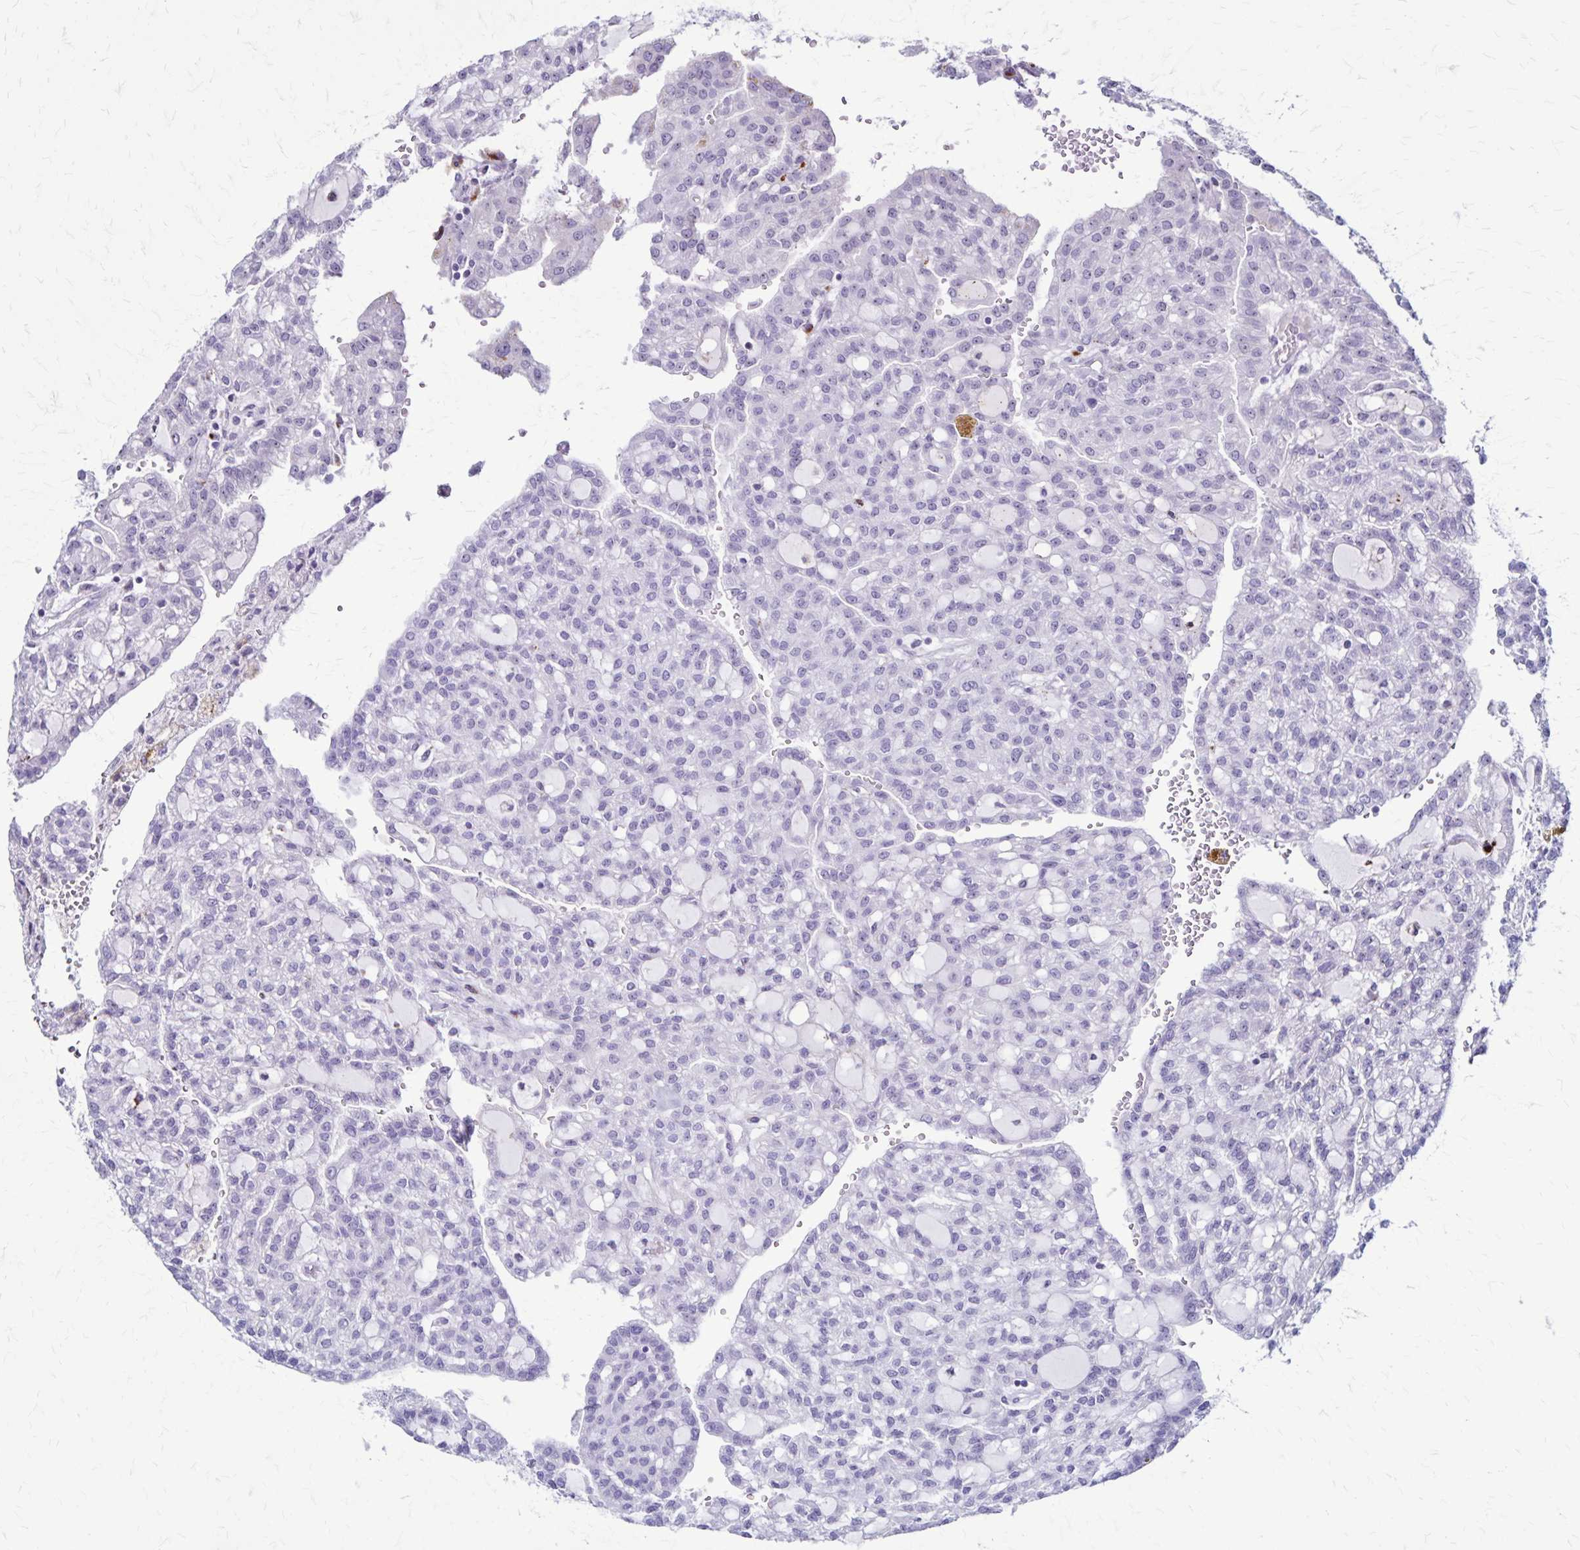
{"staining": {"intensity": "negative", "quantity": "none", "location": "none"}, "tissue": "renal cancer", "cell_type": "Tumor cells", "image_type": "cancer", "snomed": [{"axis": "morphology", "description": "Adenocarcinoma, NOS"}, {"axis": "topography", "description": "Kidney"}], "caption": "Protein analysis of adenocarcinoma (renal) shows no significant expression in tumor cells.", "gene": "OR51B5", "patient": {"sex": "male", "age": 63}}